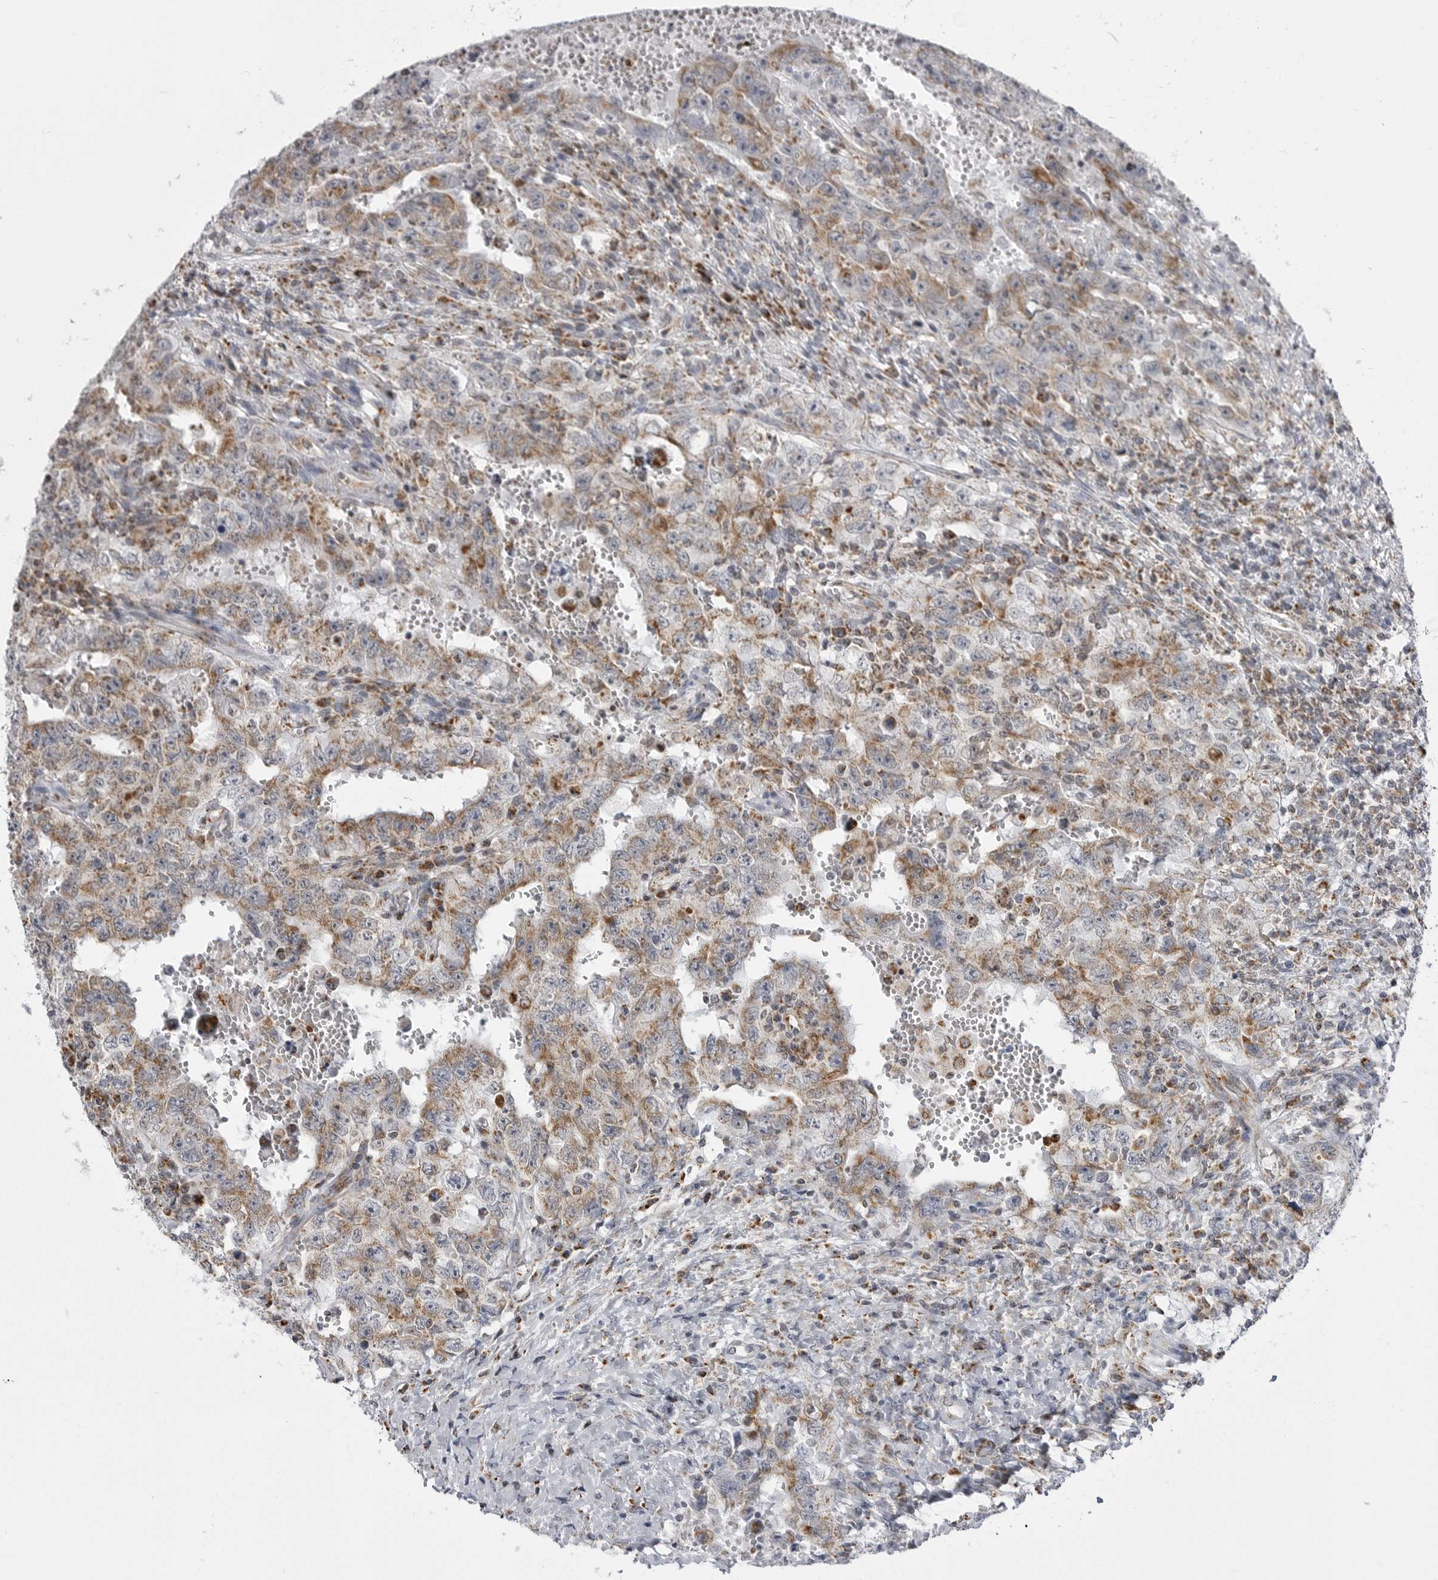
{"staining": {"intensity": "moderate", "quantity": "25%-75%", "location": "cytoplasmic/membranous"}, "tissue": "testis cancer", "cell_type": "Tumor cells", "image_type": "cancer", "snomed": [{"axis": "morphology", "description": "Carcinoma, Embryonal, NOS"}, {"axis": "topography", "description": "Testis"}], "caption": "Protein staining reveals moderate cytoplasmic/membranous positivity in approximately 25%-75% of tumor cells in testis cancer.", "gene": "FH", "patient": {"sex": "male", "age": 26}}